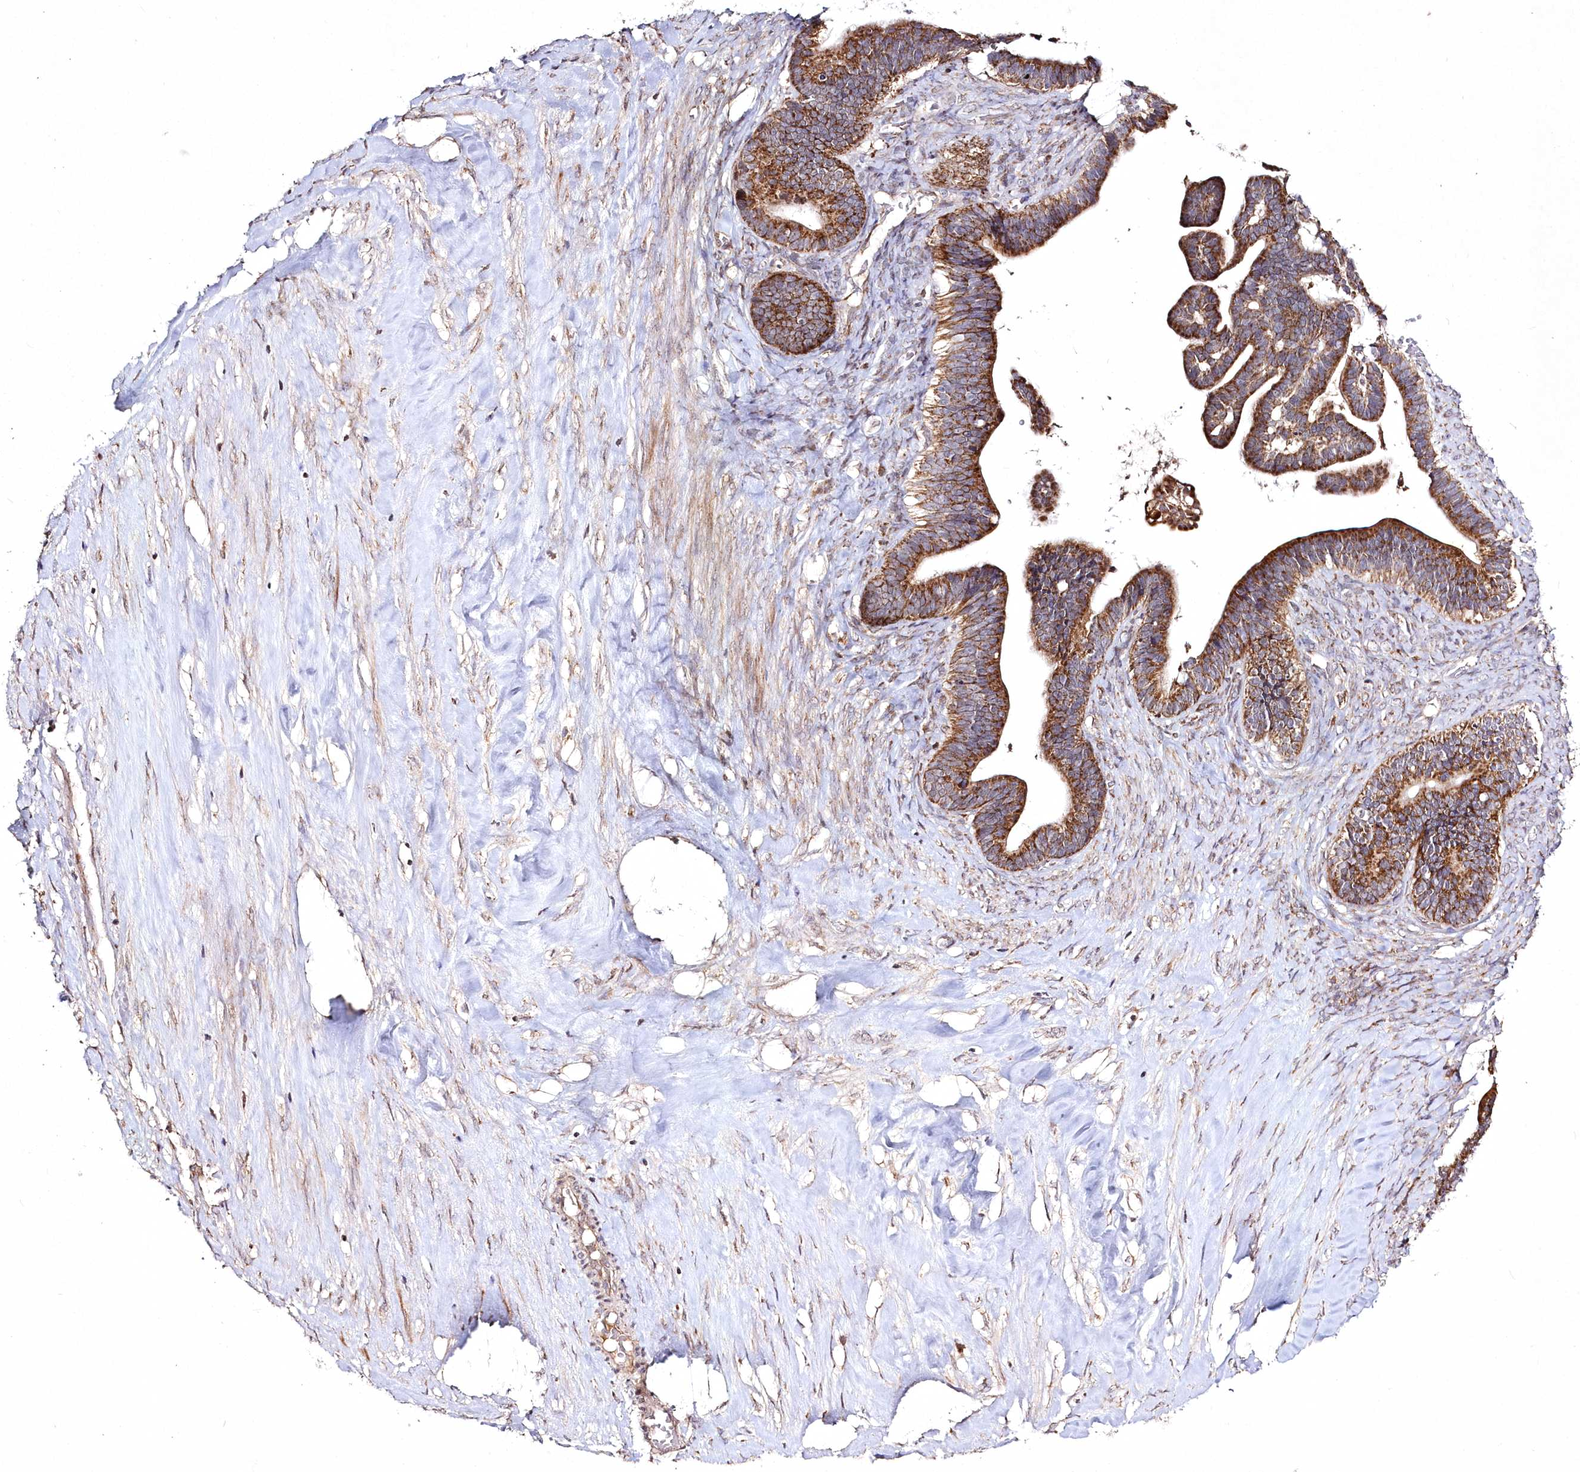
{"staining": {"intensity": "moderate", "quantity": ">75%", "location": "cytoplasmic/membranous"}, "tissue": "ovarian cancer", "cell_type": "Tumor cells", "image_type": "cancer", "snomed": [{"axis": "morphology", "description": "Cystadenocarcinoma, serous, NOS"}, {"axis": "topography", "description": "Ovary"}], "caption": "Immunohistochemistry (IHC) micrograph of neoplastic tissue: serous cystadenocarcinoma (ovarian) stained using immunohistochemistry shows medium levels of moderate protein expression localized specifically in the cytoplasmic/membranous of tumor cells, appearing as a cytoplasmic/membranous brown color.", "gene": "PEX13", "patient": {"sex": "female", "age": 56}}